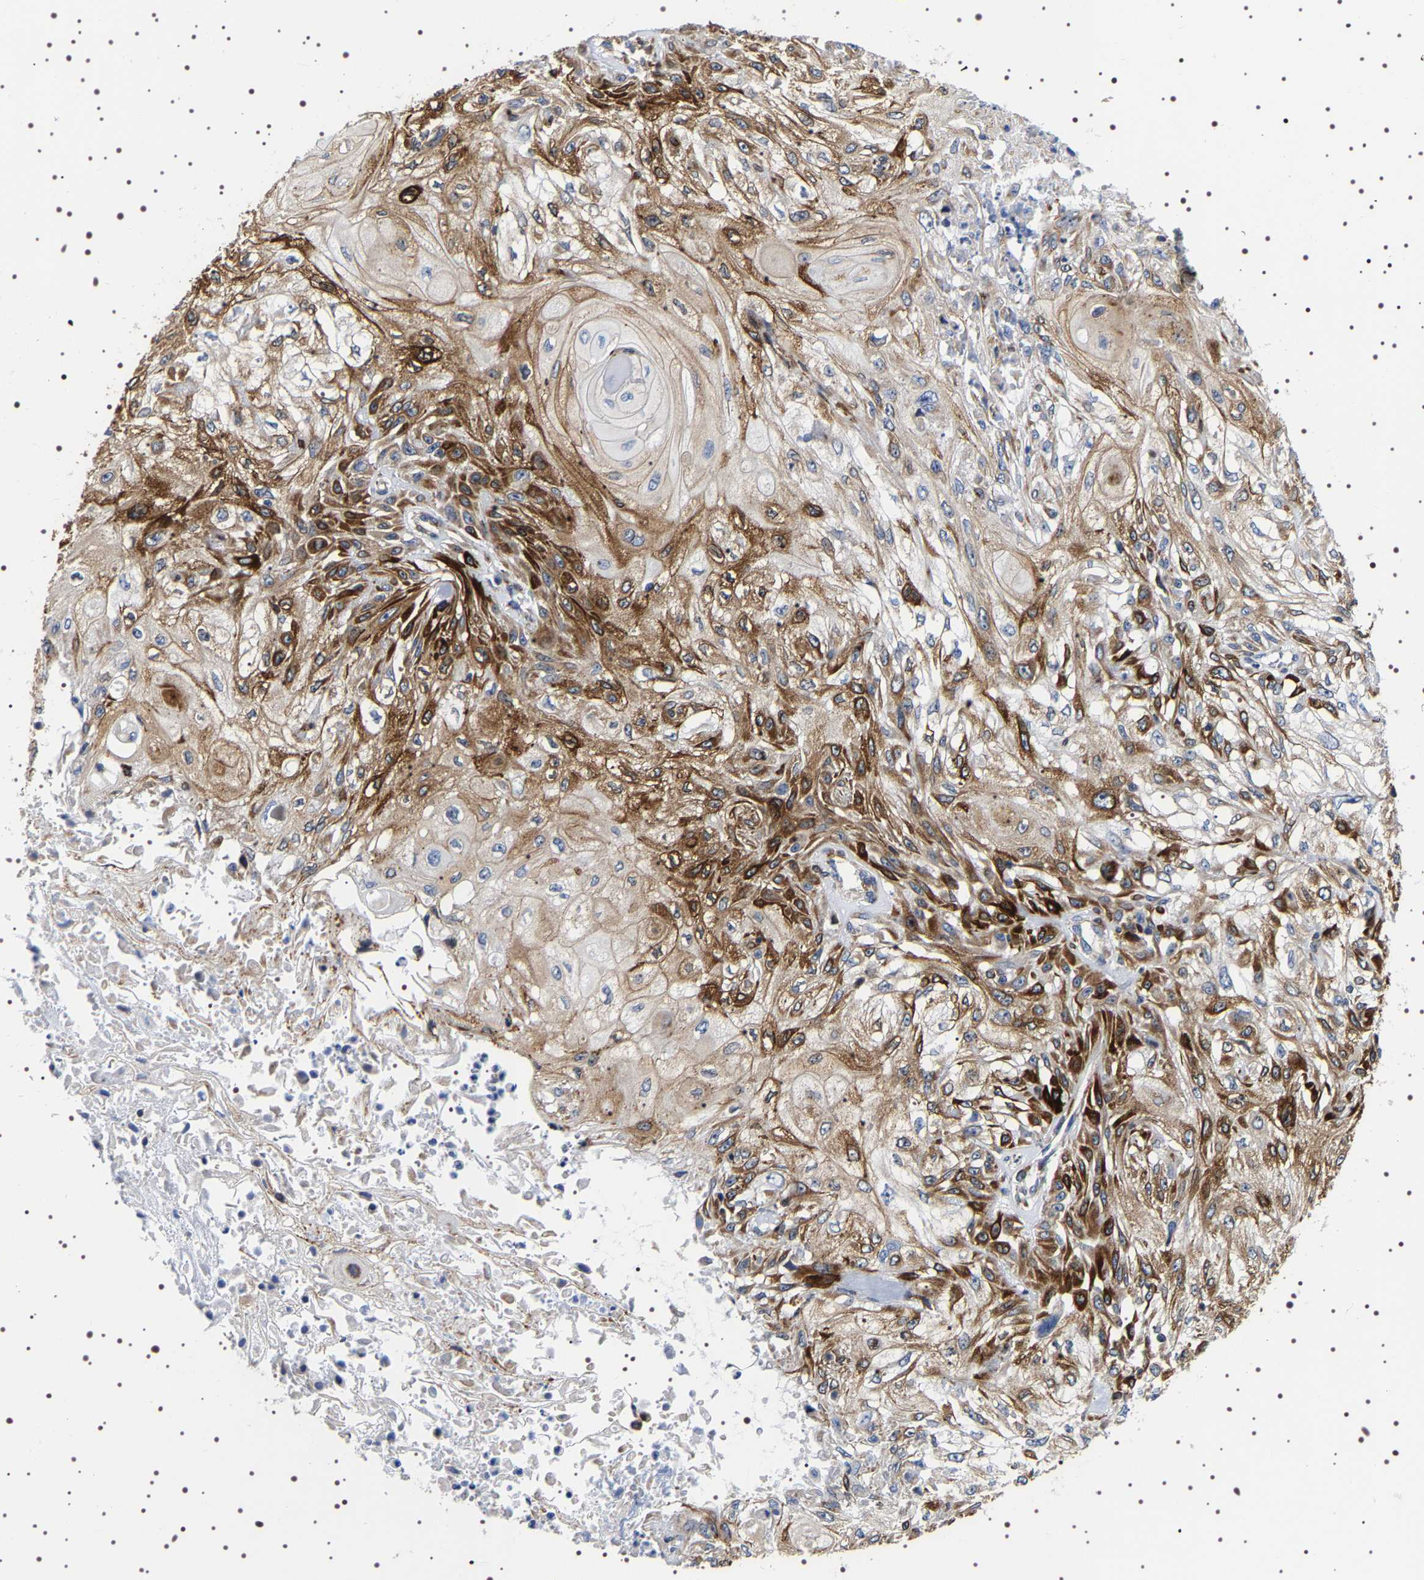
{"staining": {"intensity": "moderate", "quantity": "25%-75%", "location": "cytoplasmic/membranous"}, "tissue": "skin cancer", "cell_type": "Tumor cells", "image_type": "cancer", "snomed": [{"axis": "morphology", "description": "Squamous cell carcinoma, NOS"}, {"axis": "morphology", "description": "Squamous cell carcinoma, metastatic, NOS"}, {"axis": "topography", "description": "Skin"}, {"axis": "topography", "description": "Lymph node"}], "caption": "Squamous cell carcinoma (skin) tissue exhibits moderate cytoplasmic/membranous positivity in approximately 25%-75% of tumor cells, visualized by immunohistochemistry.", "gene": "SQLE", "patient": {"sex": "male", "age": 75}}